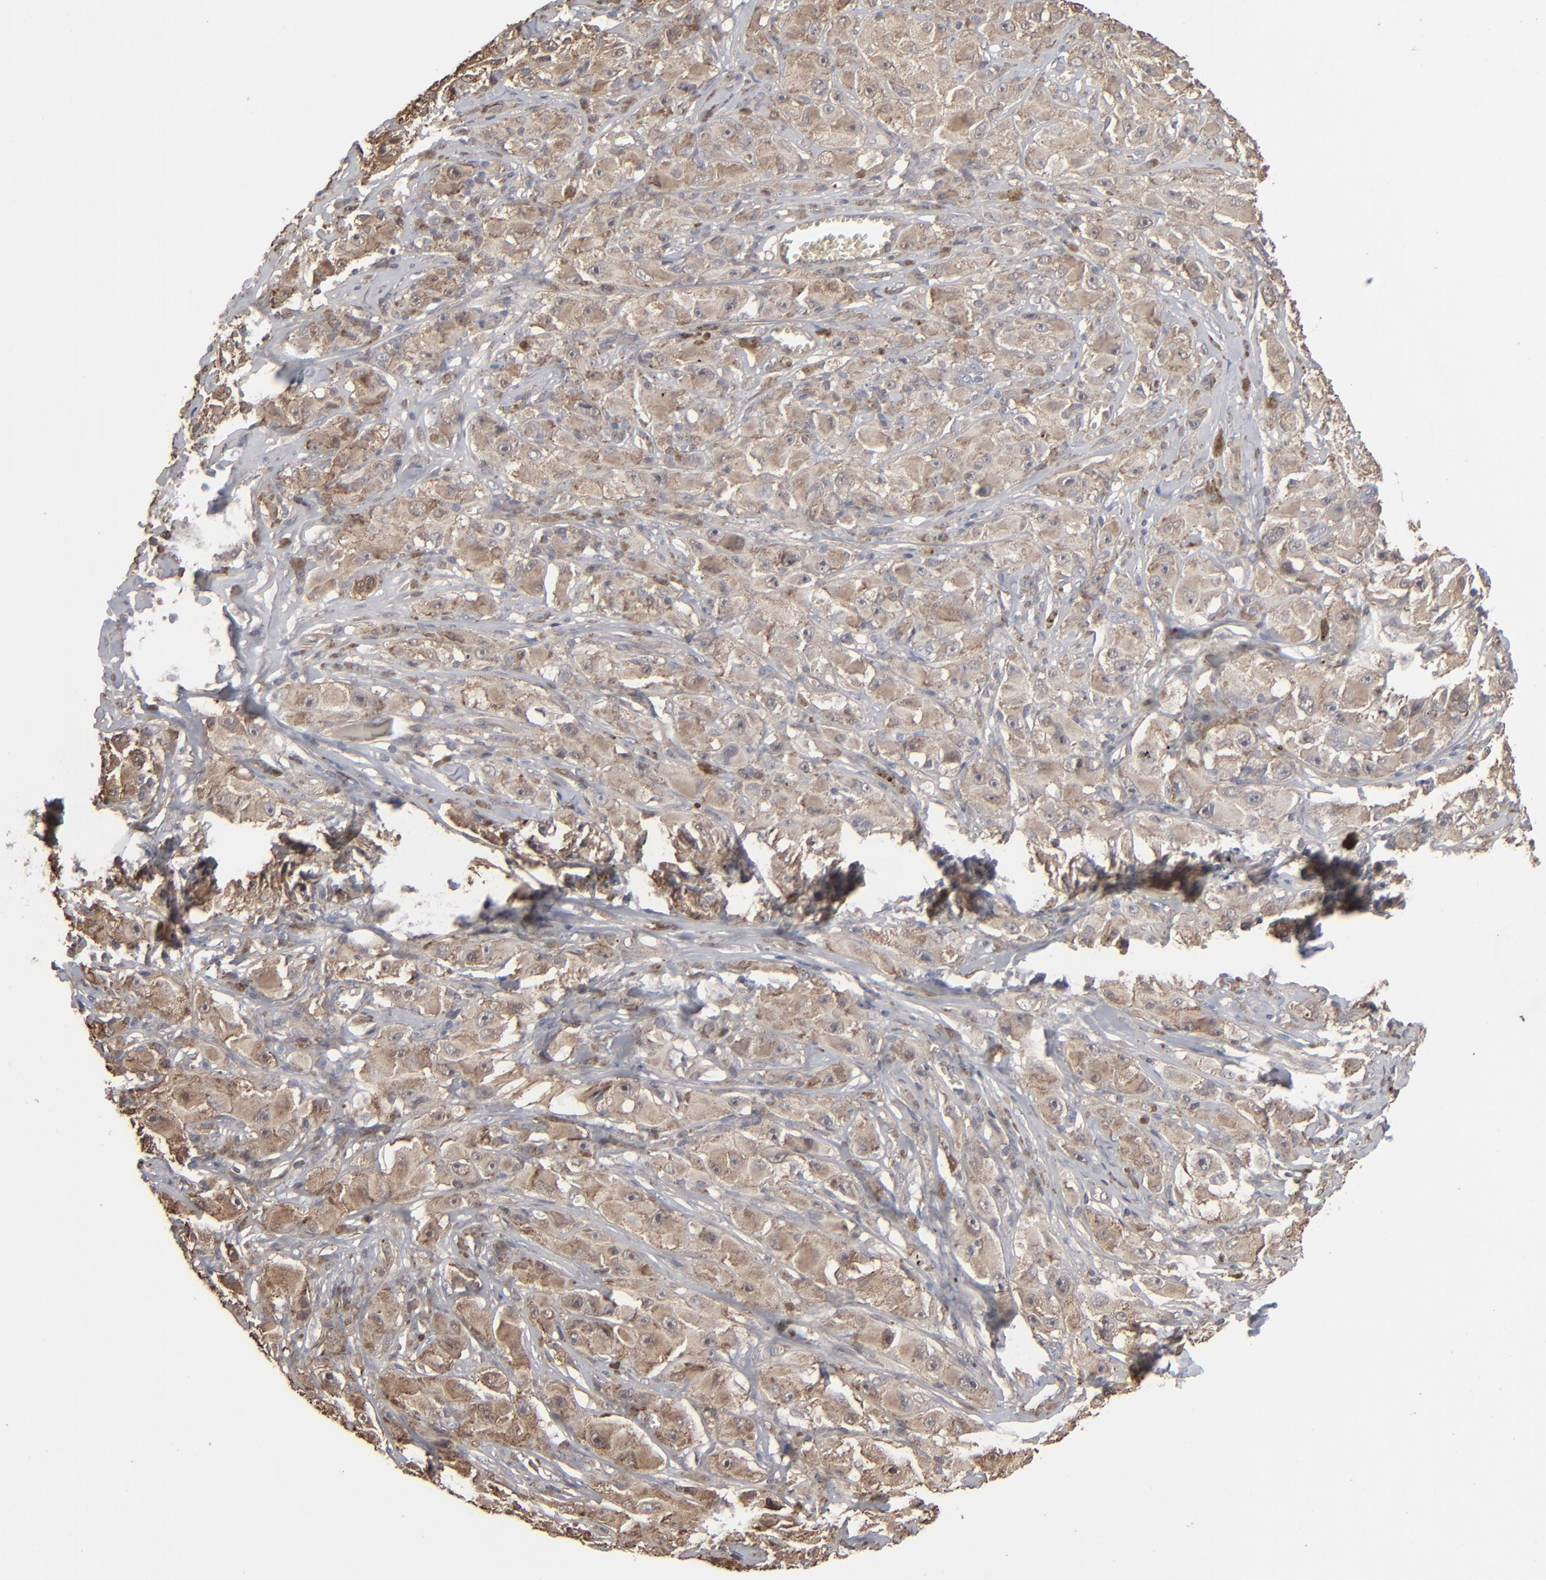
{"staining": {"intensity": "moderate", "quantity": ">75%", "location": "cytoplasmic/membranous"}, "tissue": "melanoma", "cell_type": "Tumor cells", "image_type": "cancer", "snomed": [{"axis": "morphology", "description": "Malignant melanoma, NOS"}, {"axis": "topography", "description": "Skin"}], "caption": "DAB (3,3'-diaminobenzidine) immunohistochemical staining of melanoma exhibits moderate cytoplasmic/membranous protein positivity in about >75% of tumor cells.", "gene": "NME1-NME2", "patient": {"sex": "male", "age": 56}}